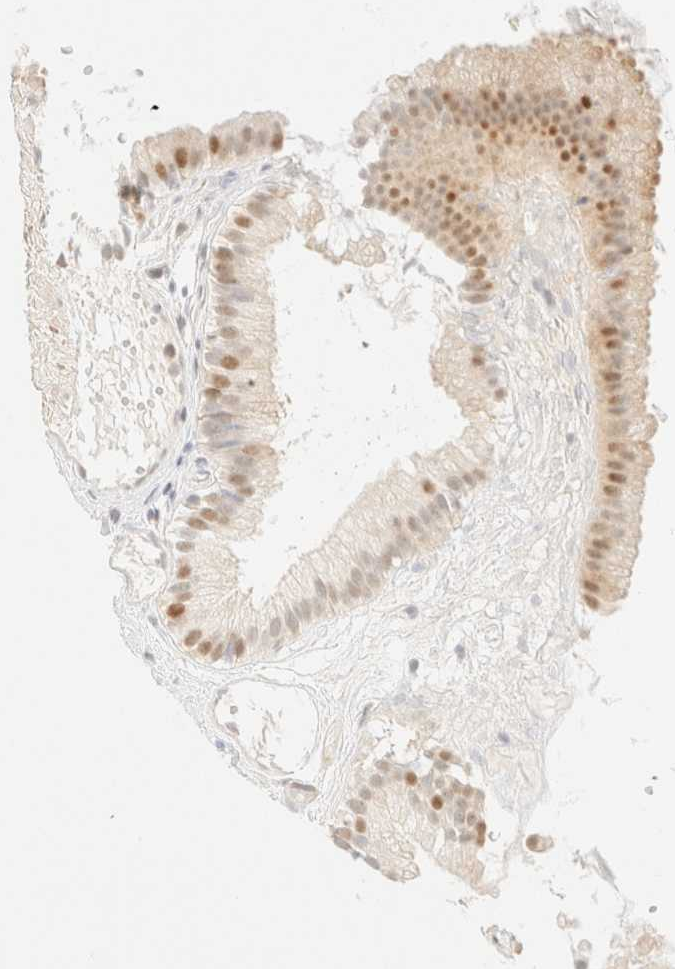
{"staining": {"intensity": "moderate", "quantity": ">75%", "location": "nuclear"}, "tissue": "gallbladder", "cell_type": "Glandular cells", "image_type": "normal", "snomed": [{"axis": "morphology", "description": "Normal tissue, NOS"}, {"axis": "topography", "description": "Gallbladder"}], "caption": "The image shows staining of benign gallbladder, revealing moderate nuclear protein expression (brown color) within glandular cells.", "gene": "TSR1", "patient": {"sex": "female", "age": 26}}